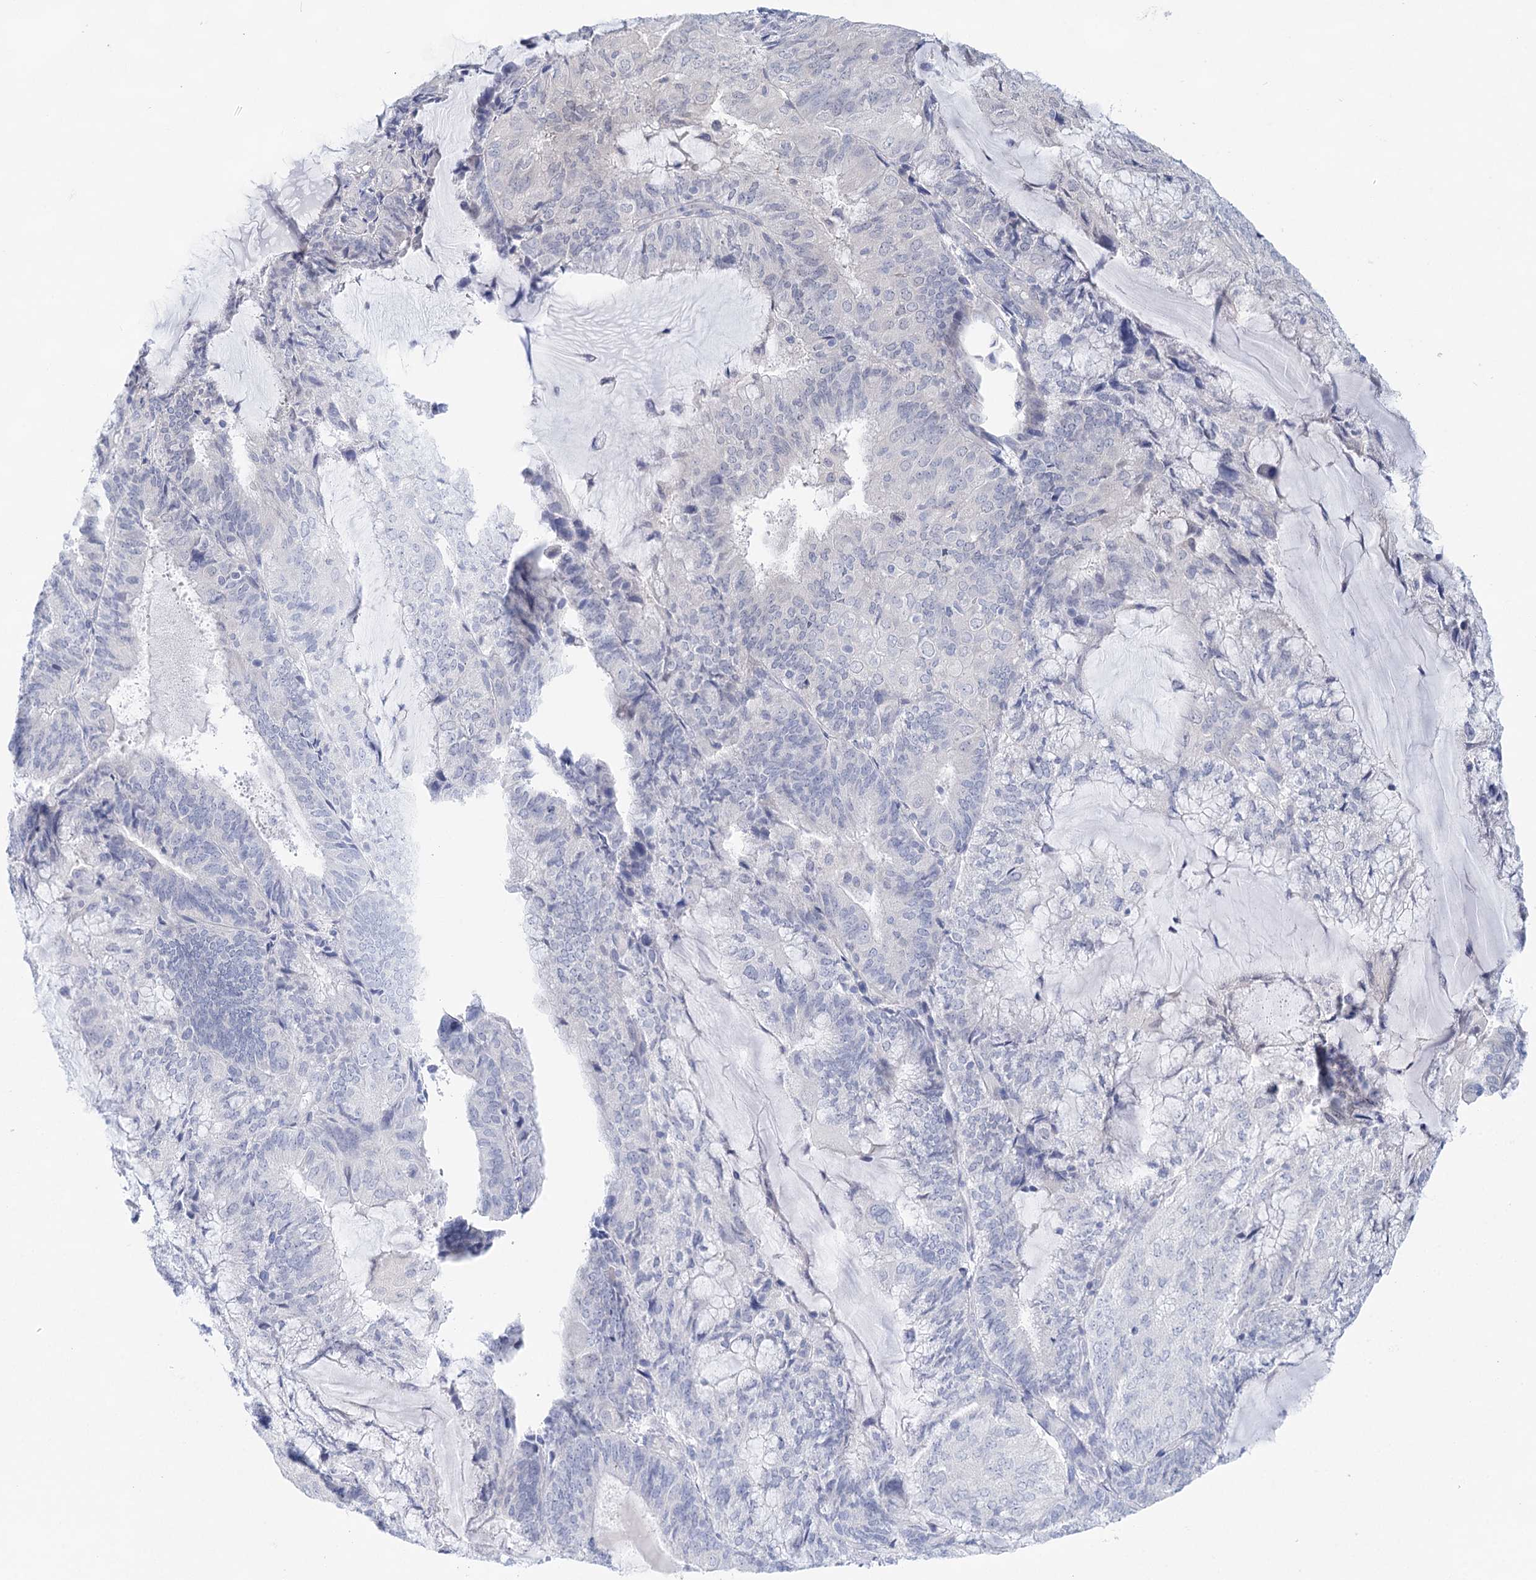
{"staining": {"intensity": "negative", "quantity": "none", "location": "none"}, "tissue": "endometrial cancer", "cell_type": "Tumor cells", "image_type": "cancer", "snomed": [{"axis": "morphology", "description": "Adenocarcinoma, NOS"}, {"axis": "topography", "description": "Endometrium"}], "caption": "IHC histopathology image of neoplastic tissue: human endometrial cancer stained with DAB exhibits no significant protein expression in tumor cells. Brightfield microscopy of immunohistochemistry (IHC) stained with DAB (3,3'-diaminobenzidine) (brown) and hematoxylin (blue), captured at high magnification.", "gene": "LALBA", "patient": {"sex": "female", "age": 81}}